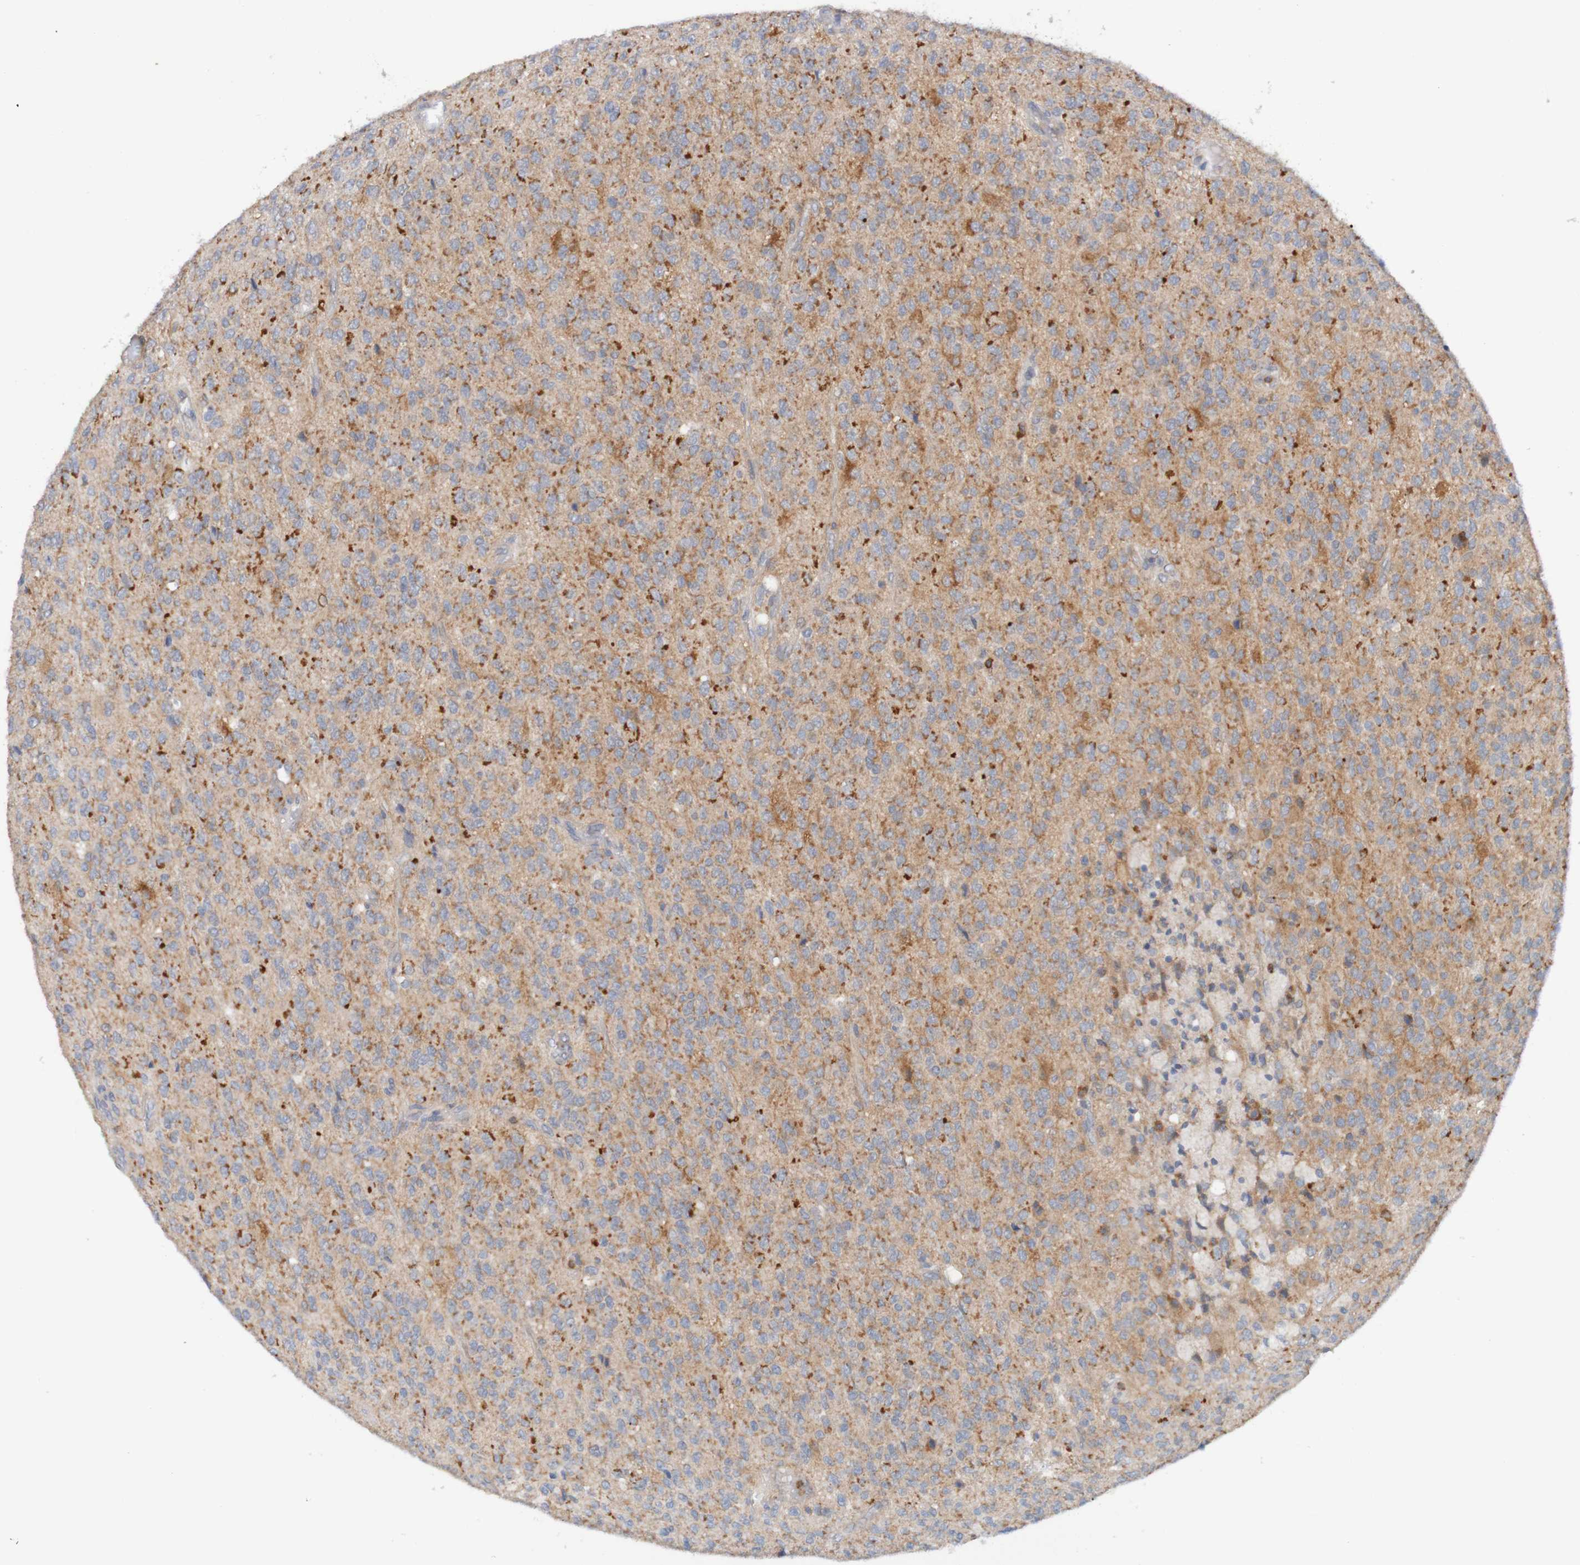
{"staining": {"intensity": "moderate", "quantity": "25%-75%", "location": "cytoplasmic/membranous"}, "tissue": "glioma", "cell_type": "Tumor cells", "image_type": "cancer", "snomed": [{"axis": "morphology", "description": "Glioma, malignant, High grade"}, {"axis": "topography", "description": "pancreas cauda"}], "caption": "Human high-grade glioma (malignant) stained for a protein (brown) displays moderate cytoplasmic/membranous positive expression in about 25%-75% of tumor cells.", "gene": "NAV2", "patient": {"sex": "male", "age": 60}}